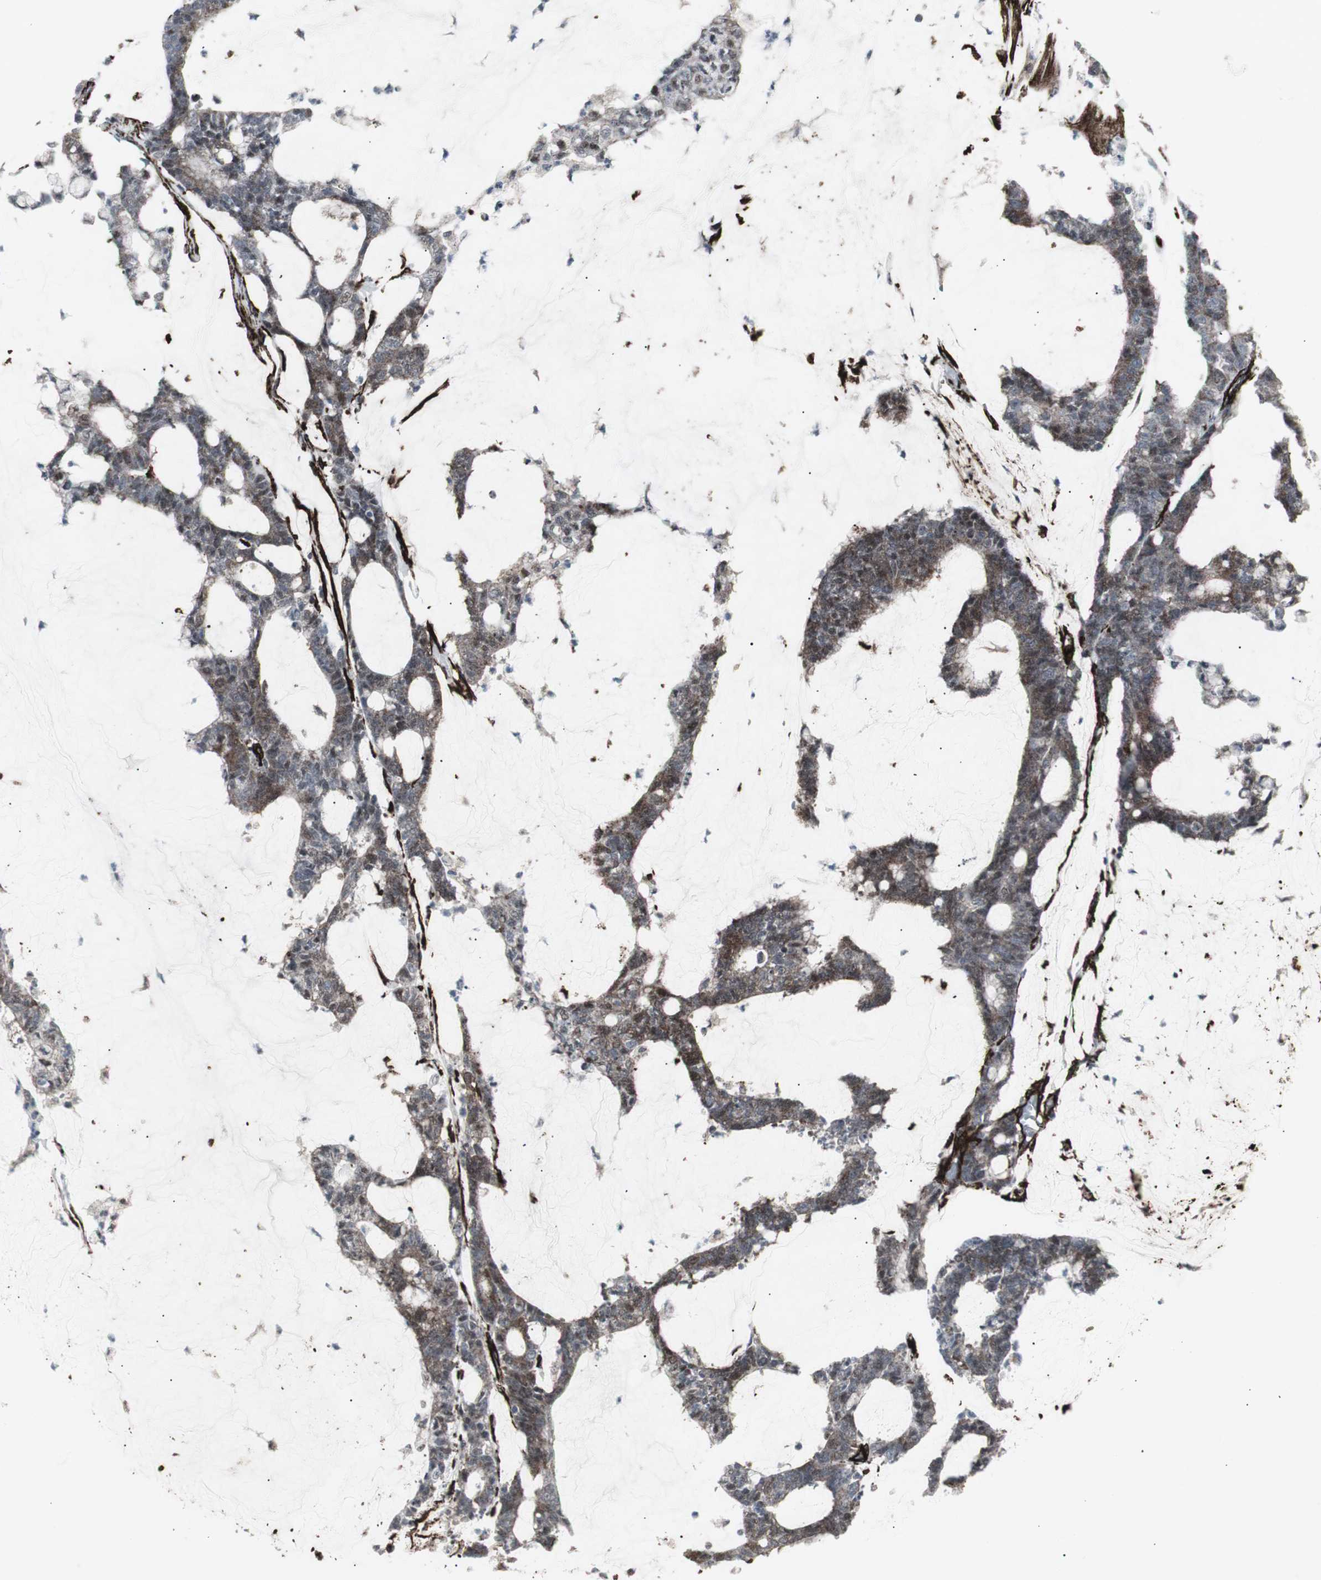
{"staining": {"intensity": "moderate", "quantity": ">75%", "location": "cytoplasmic/membranous"}, "tissue": "colorectal cancer", "cell_type": "Tumor cells", "image_type": "cancer", "snomed": [{"axis": "morphology", "description": "Adenocarcinoma, NOS"}, {"axis": "topography", "description": "Colon"}], "caption": "Immunohistochemistry (IHC) (DAB (3,3'-diaminobenzidine)) staining of adenocarcinoma (colorectal) demonstrates moderate cytoplasmic/membranous protein expression in approximately >75% of tumor cells. (Brightfield microscopy of DAB IHC at high magnification).", "gene": "PDGFA", "patient": {"sex": "female", "age": 84}}